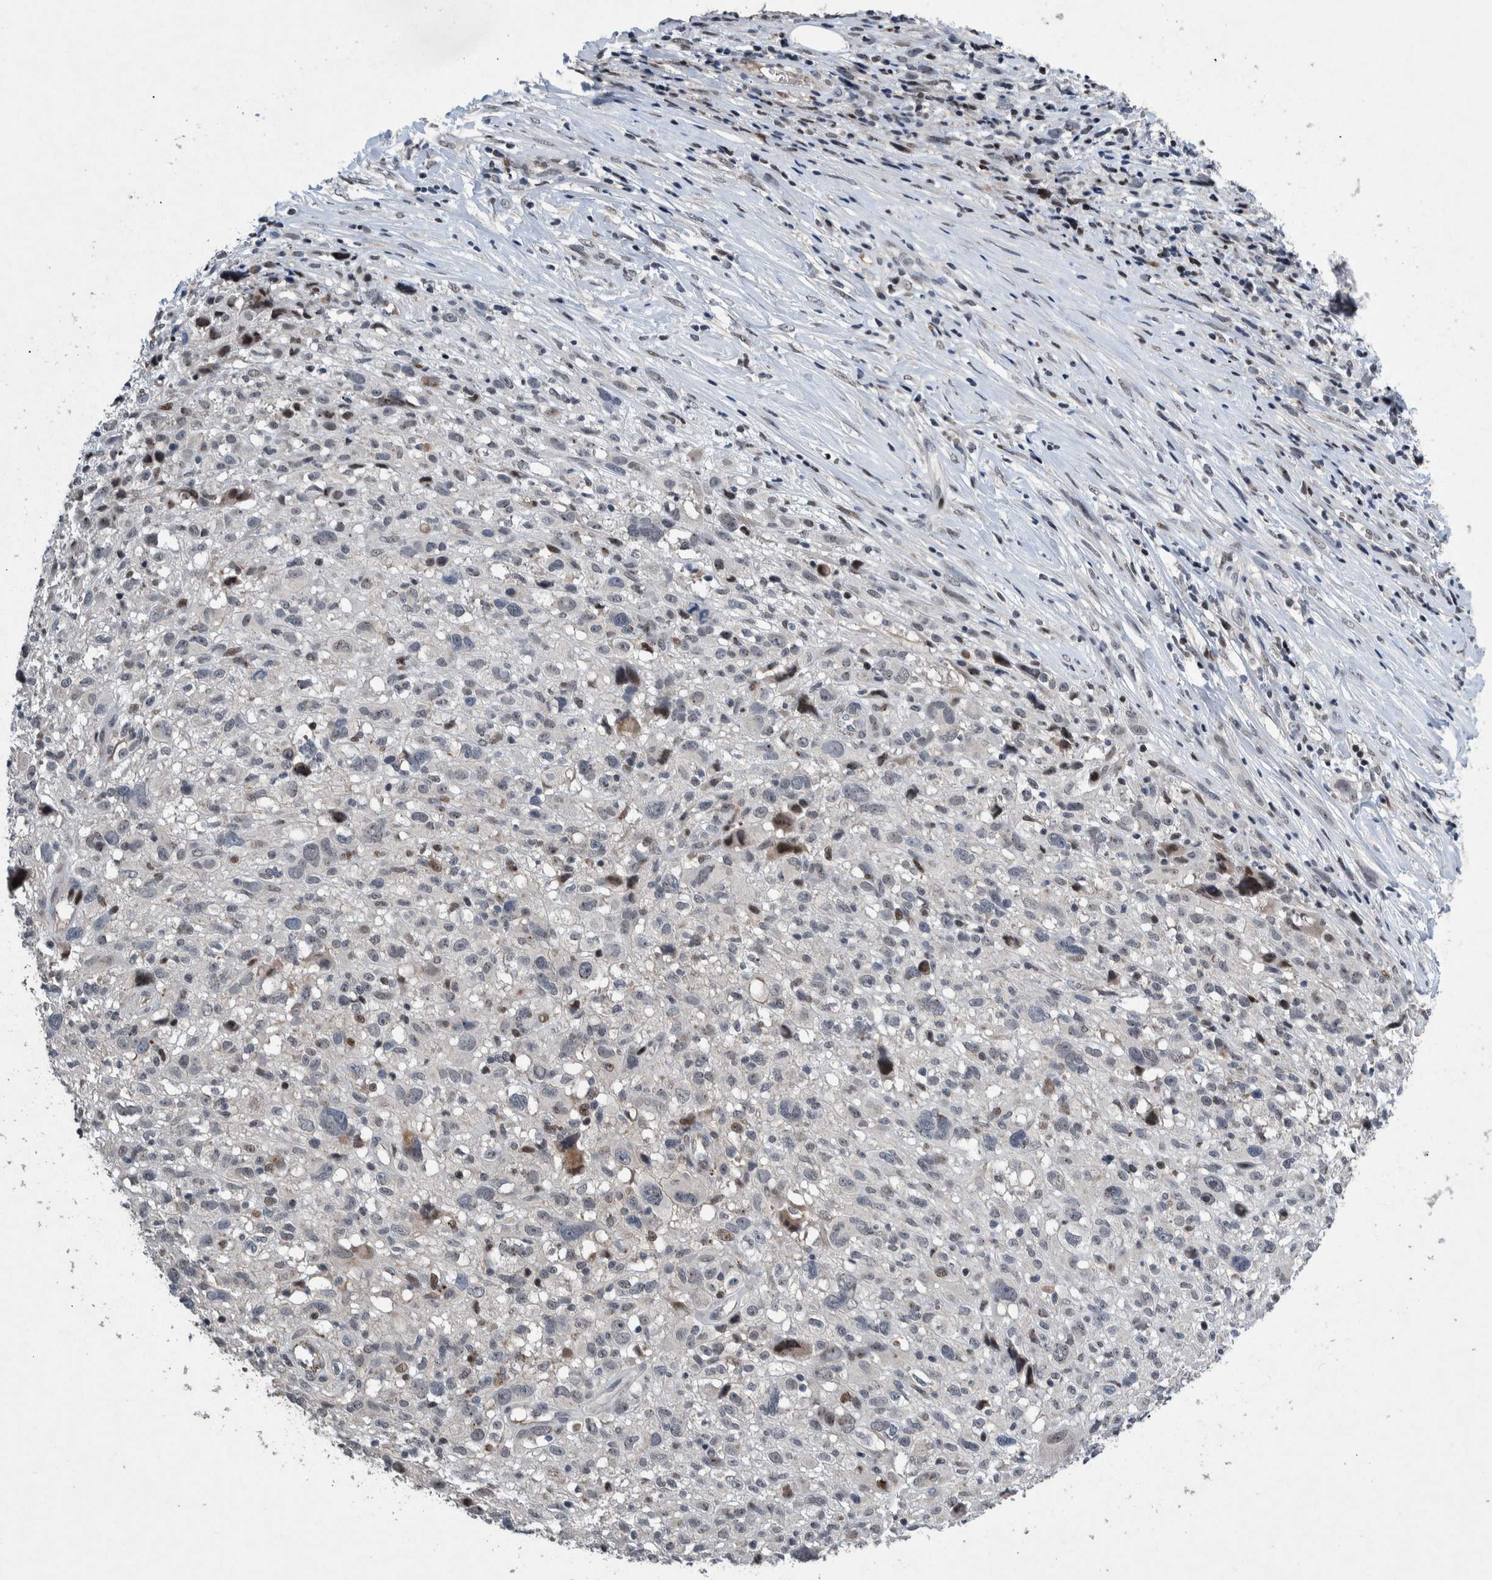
{"staining": {"intensity": "negative", "quantity": "none", "location": "none"}, "tissue": "melanoma", "cell_type": "Tumor cells", "image_type": "cancer", "snomed": [{"axis": "morphology", "description": "Malignant melanoma, NOS"}, {"axis": "topography", "description": "Skin"}], "caption": "Immunohistochemical staining of malignant melanoma exhibits no significant expression in tumor cells.", "gene": "ESRP1", "patient": {"sex": "female", "age": 55}}